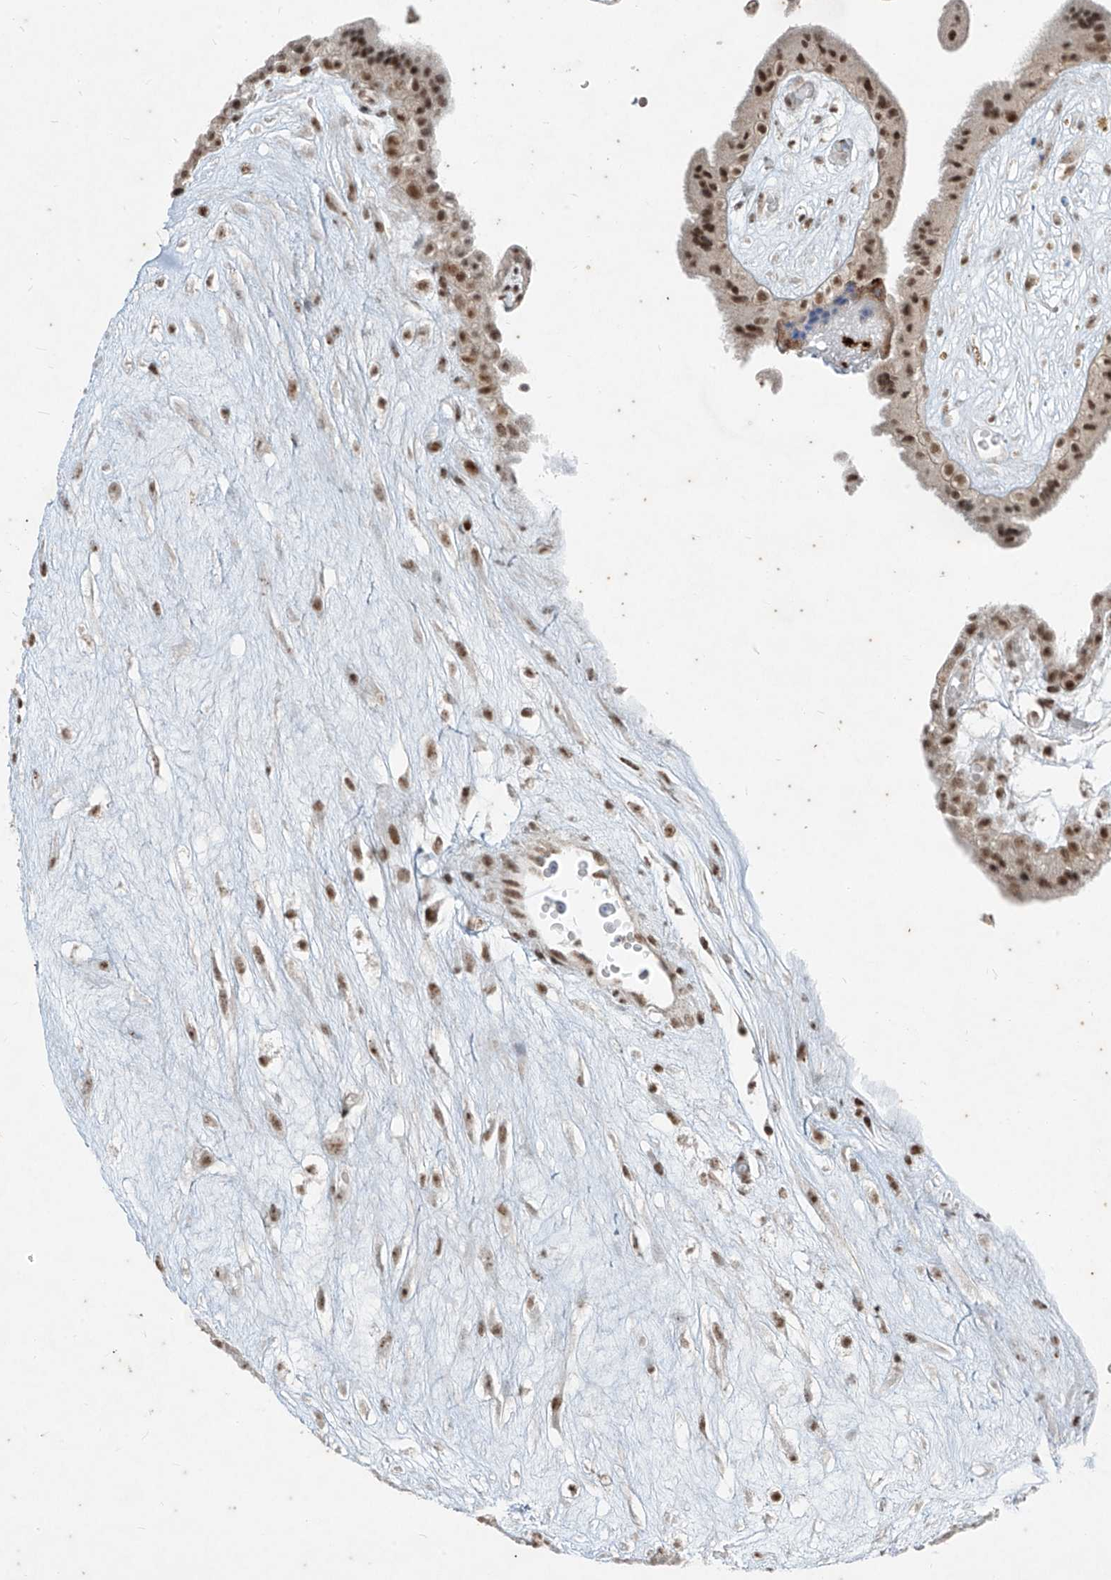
{"staining": {"intensity": "strong", "quantity": ">75%", "location": "nuclear"}, "tissue": "placenta", "cell_type": "Trophoblastic cells", "image_type": "normal", "snomed": [{"axis": "morphology", "description": "Normal tissue, NOS"}, {"axis": "topography", "description": "Placenta"}], "caption": "Normal placenta shows strong nuclear positivity in approximately >75% of trophoblastic cells, visualized by immunohistochemistry.", "gene": "ZNF354B", "patient": {"sex": "female", "age": 18}}